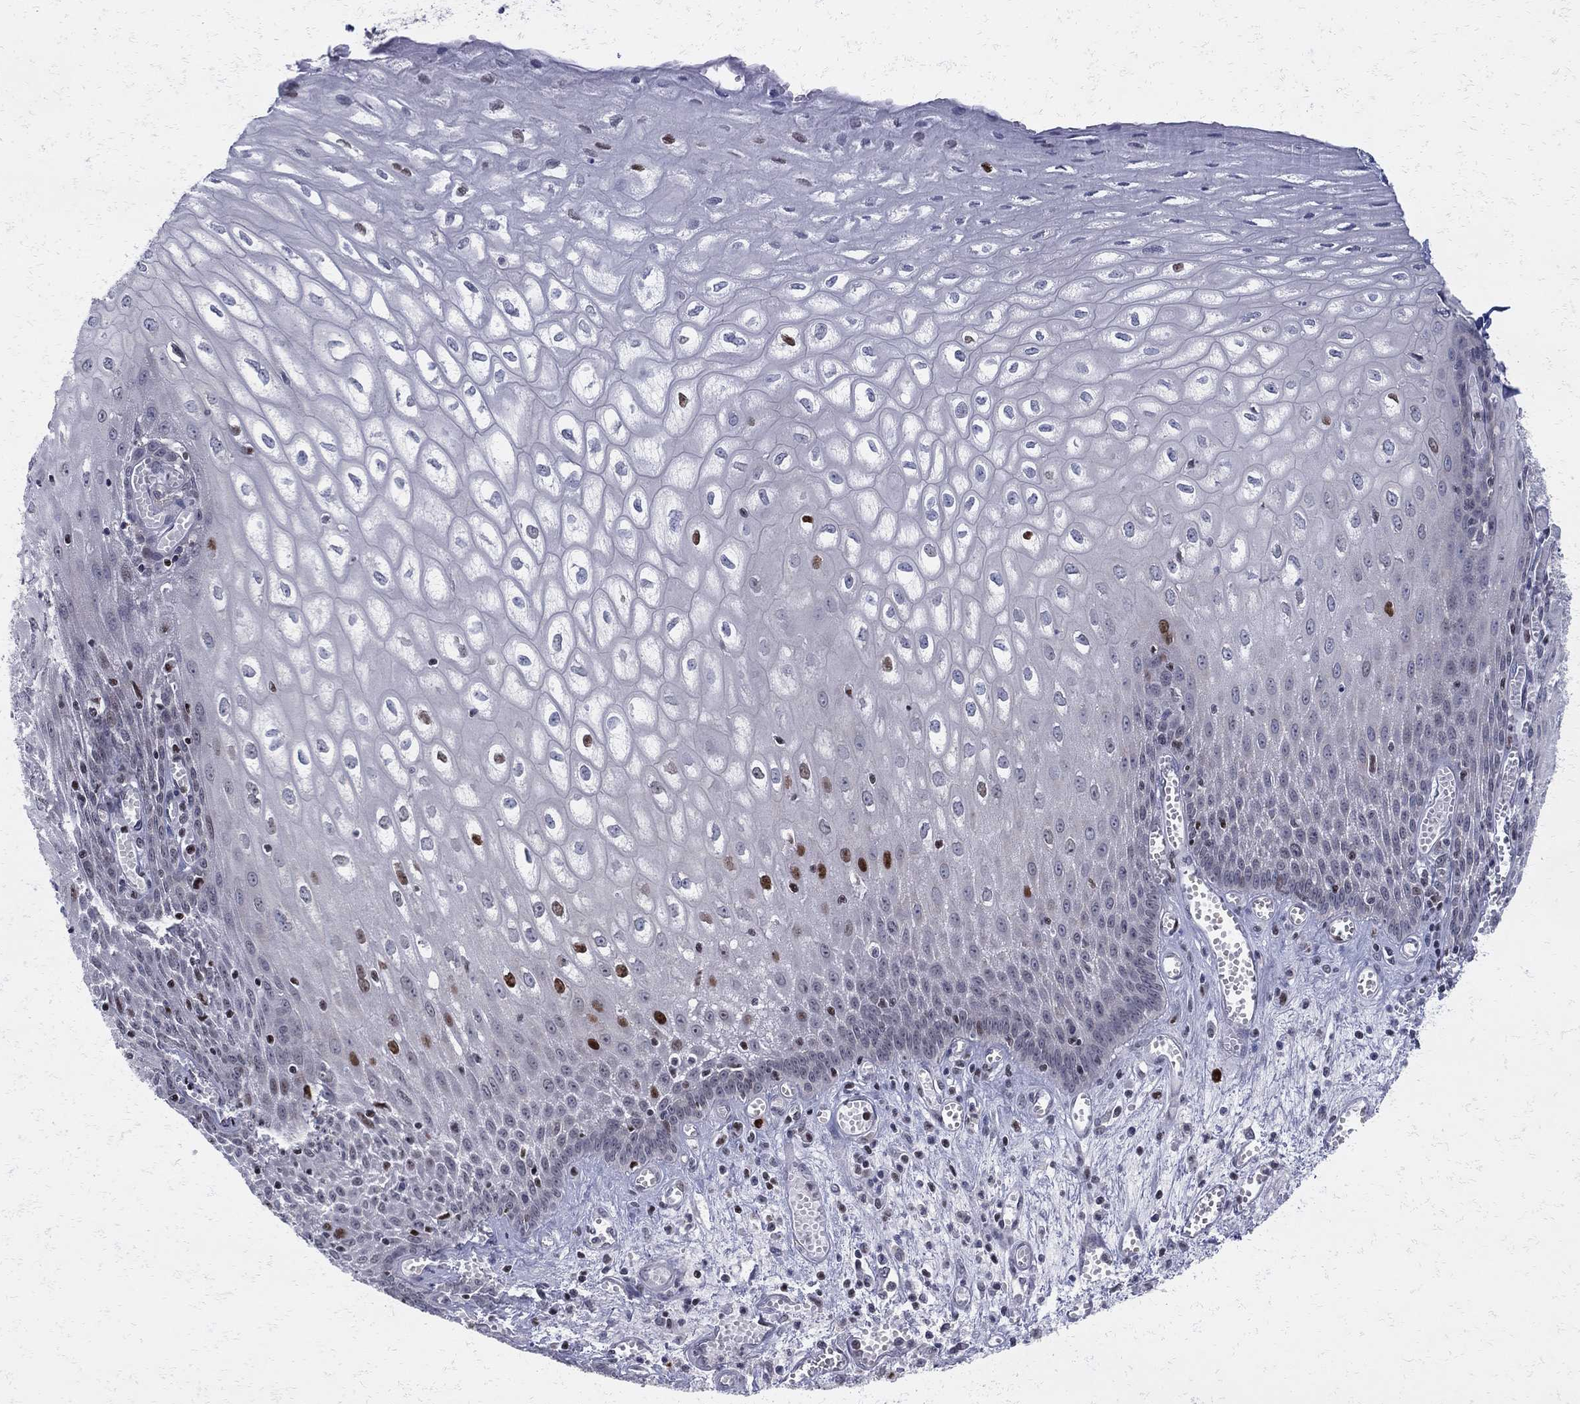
{"staining": {"intensity": "weak", "quantity": "<25%", "location": "cytoplasmic/membranous"}, "tissue": "esophagus", "cell_type": "Squamous epithelial cells", "image_type": "normal", "snomed": [{"axis": "morphology", "description": "Normal tissue, NOS"}, {"axis": "topography", "description": "Esophagus"}], "caption": "Squamous epithelial cells show no significant staining in normal esophagus.", "gene": "ZNHIT3", "patient": {"sex": "male", "age": 58}}